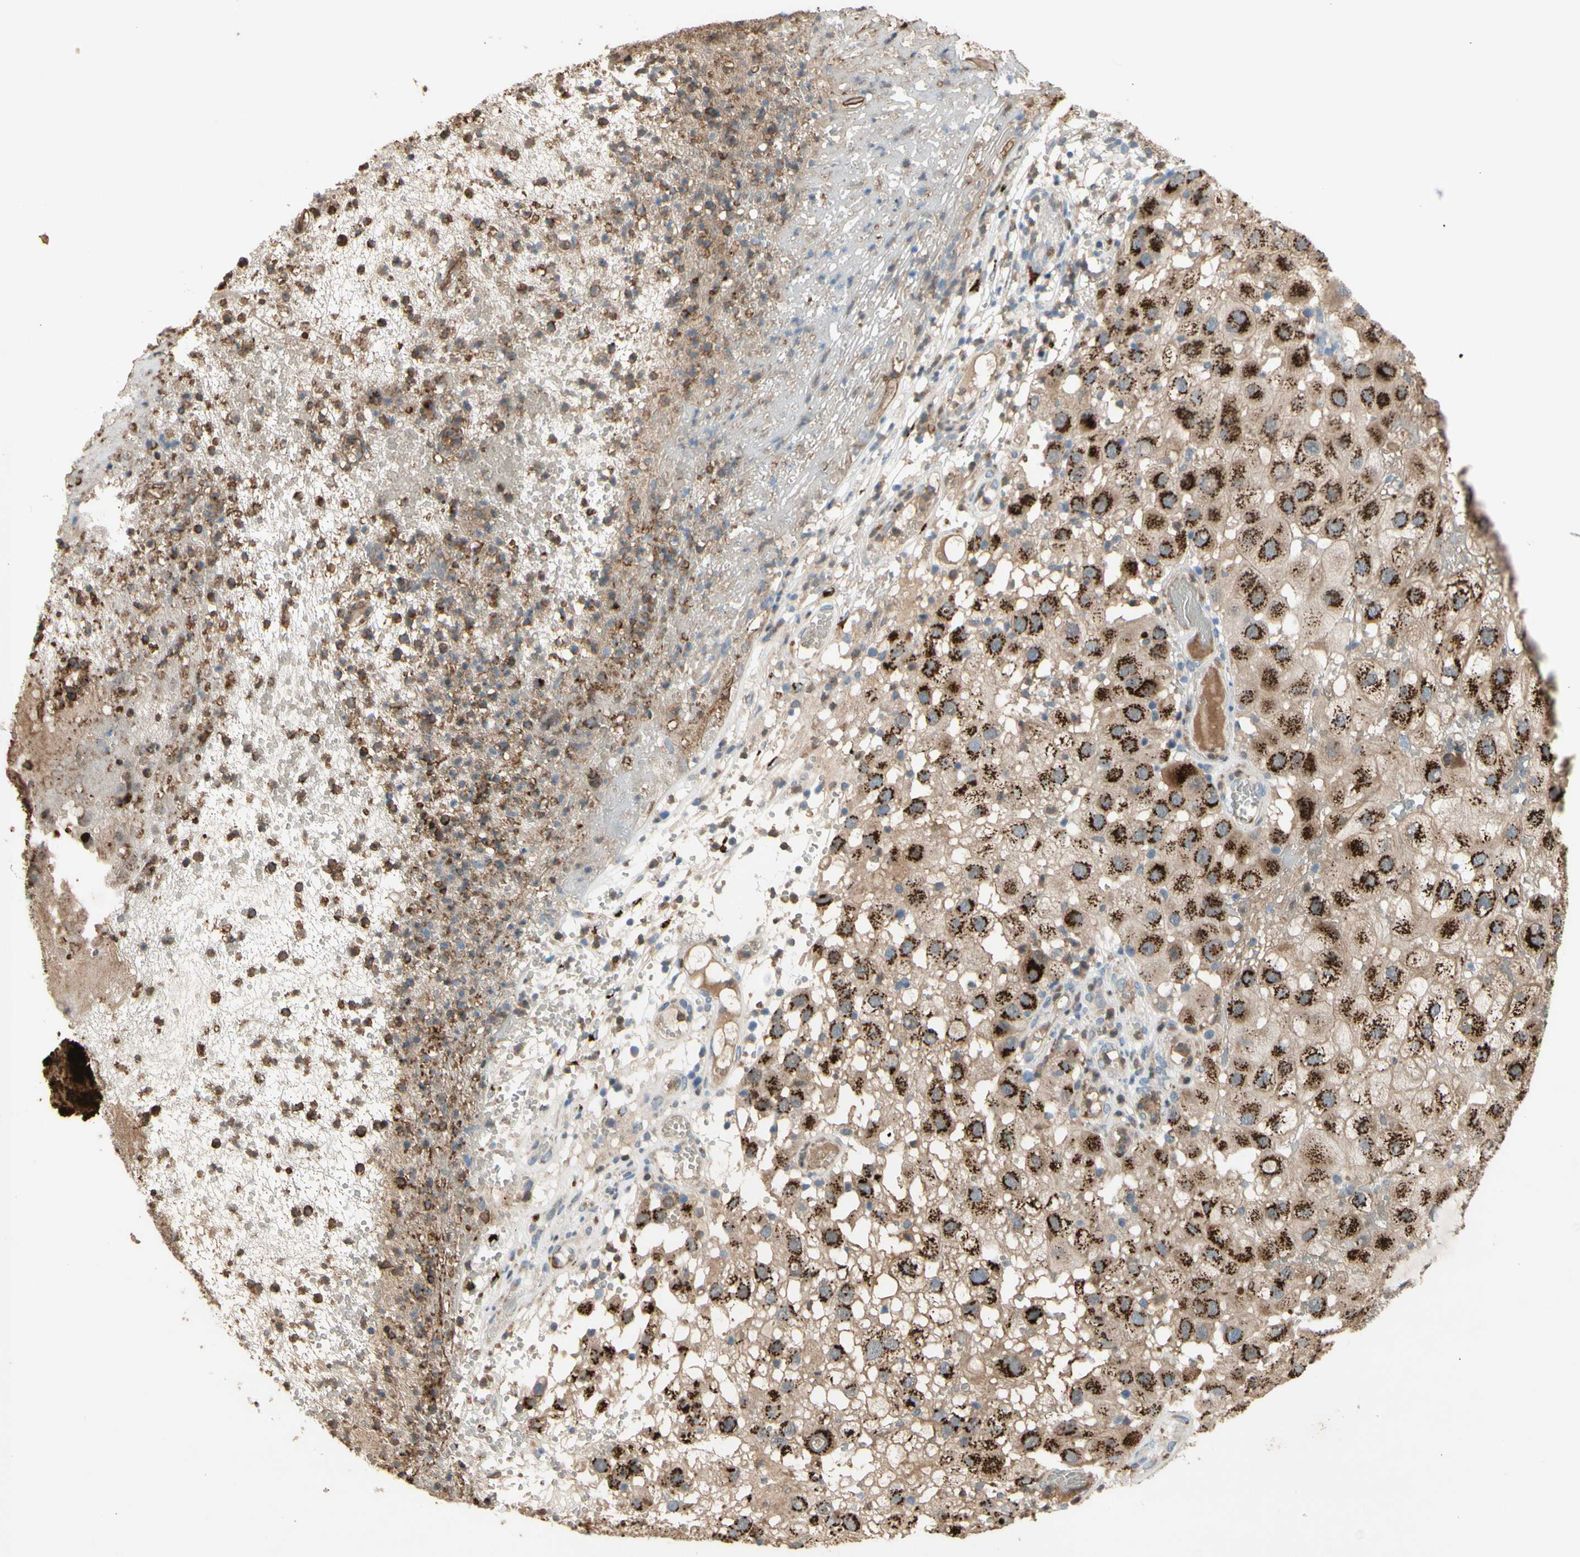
{"staining": {"intensity": "strong", "quantity": ">75%", "location": "cytoplasmic/membranous"}, "tissue": "melanoma", "cell_type": "Tumor cells", "image_type": "cancer", "snomed": [{"axis": "morphology", "description": "Malignant melanoma, NOS"}, {"axis": "topography", "description": "Skin"}], "caption": "Malignant melanoma stained for a protein displays strong cytoplasmic/membranous positivity in tumor cells.", "gene": "GALNT5", "patient": {"sex": "female", "age": 81}}